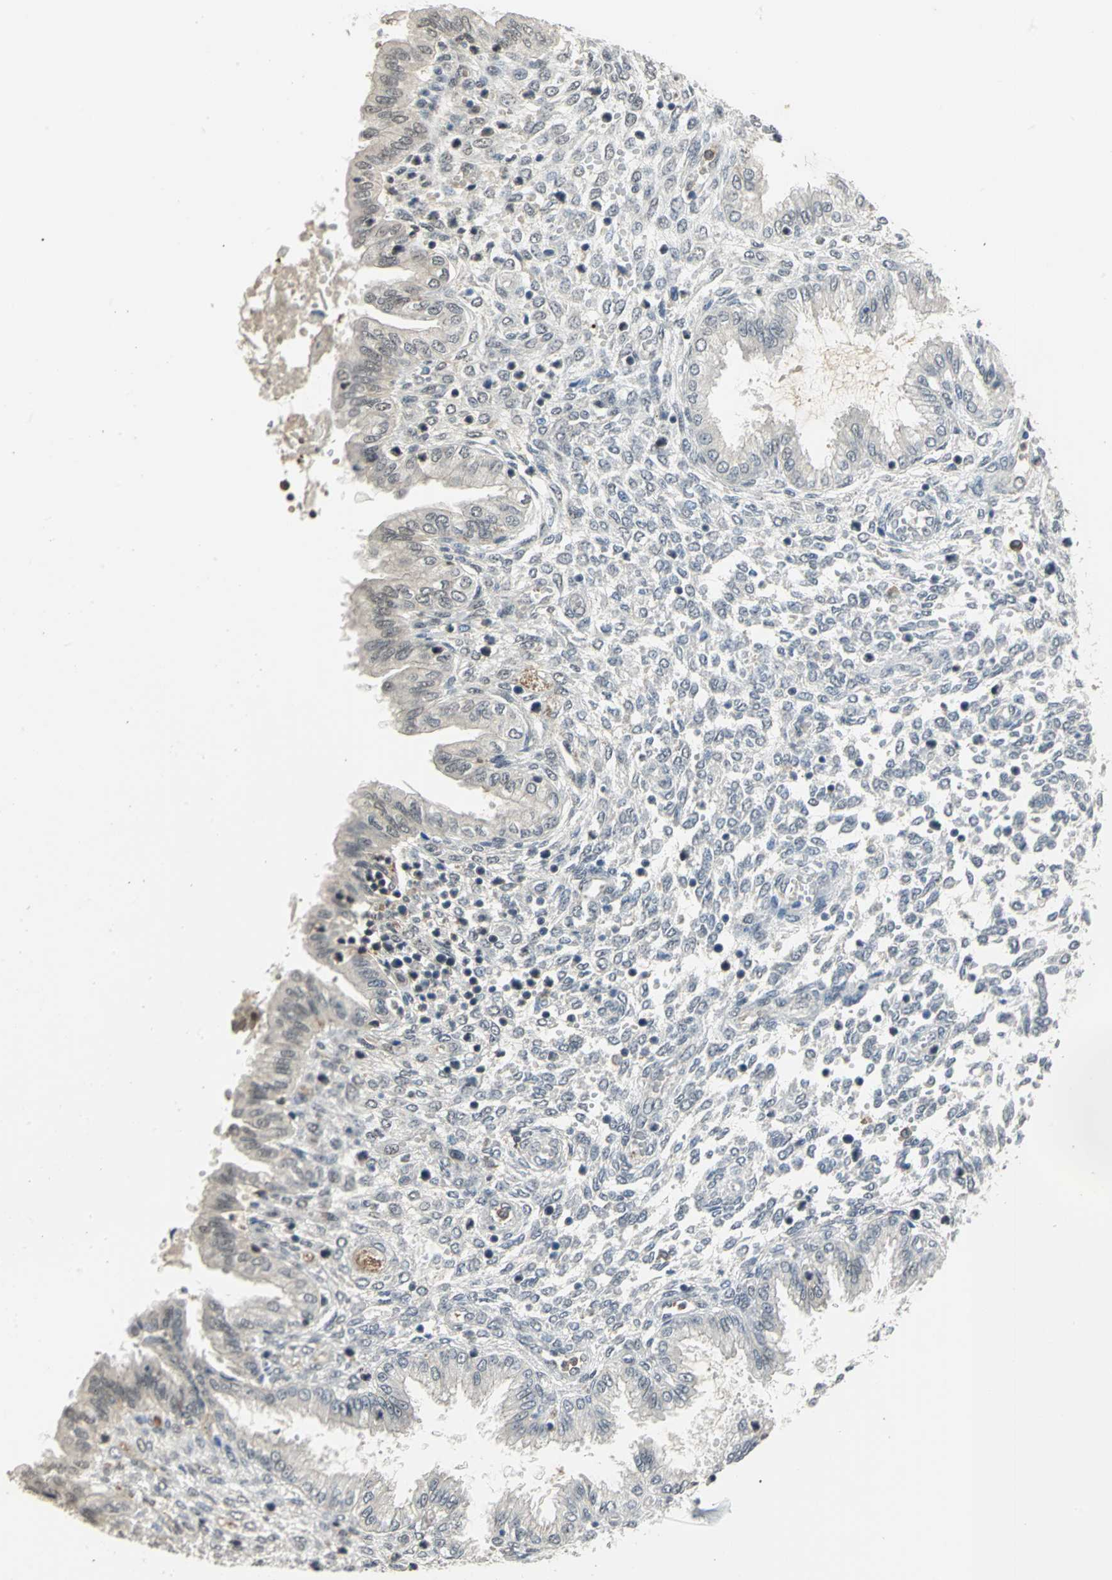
{"staining": {"intensity": "negative", "quantity": "none", "location": "none"}, "tissue": "endometrium", "cell_type": "Cells in endometrial stroma", "image_type": "normal", "snomed": [{"axis": "morphology", "description": "Normal tissue, NOS"}, {"axis": "topography", "description": "Endometrium"}], "caption": "This micrograph is of unremarkable endometrium stained with immunohistochemistry (IHC) to label a protein in brown with the nuclei are counter-stained blue. There is no staining in cells in endometrial stroma.", "gene": "SKAP2", "patient": {"sex": "female", "age": 33}}